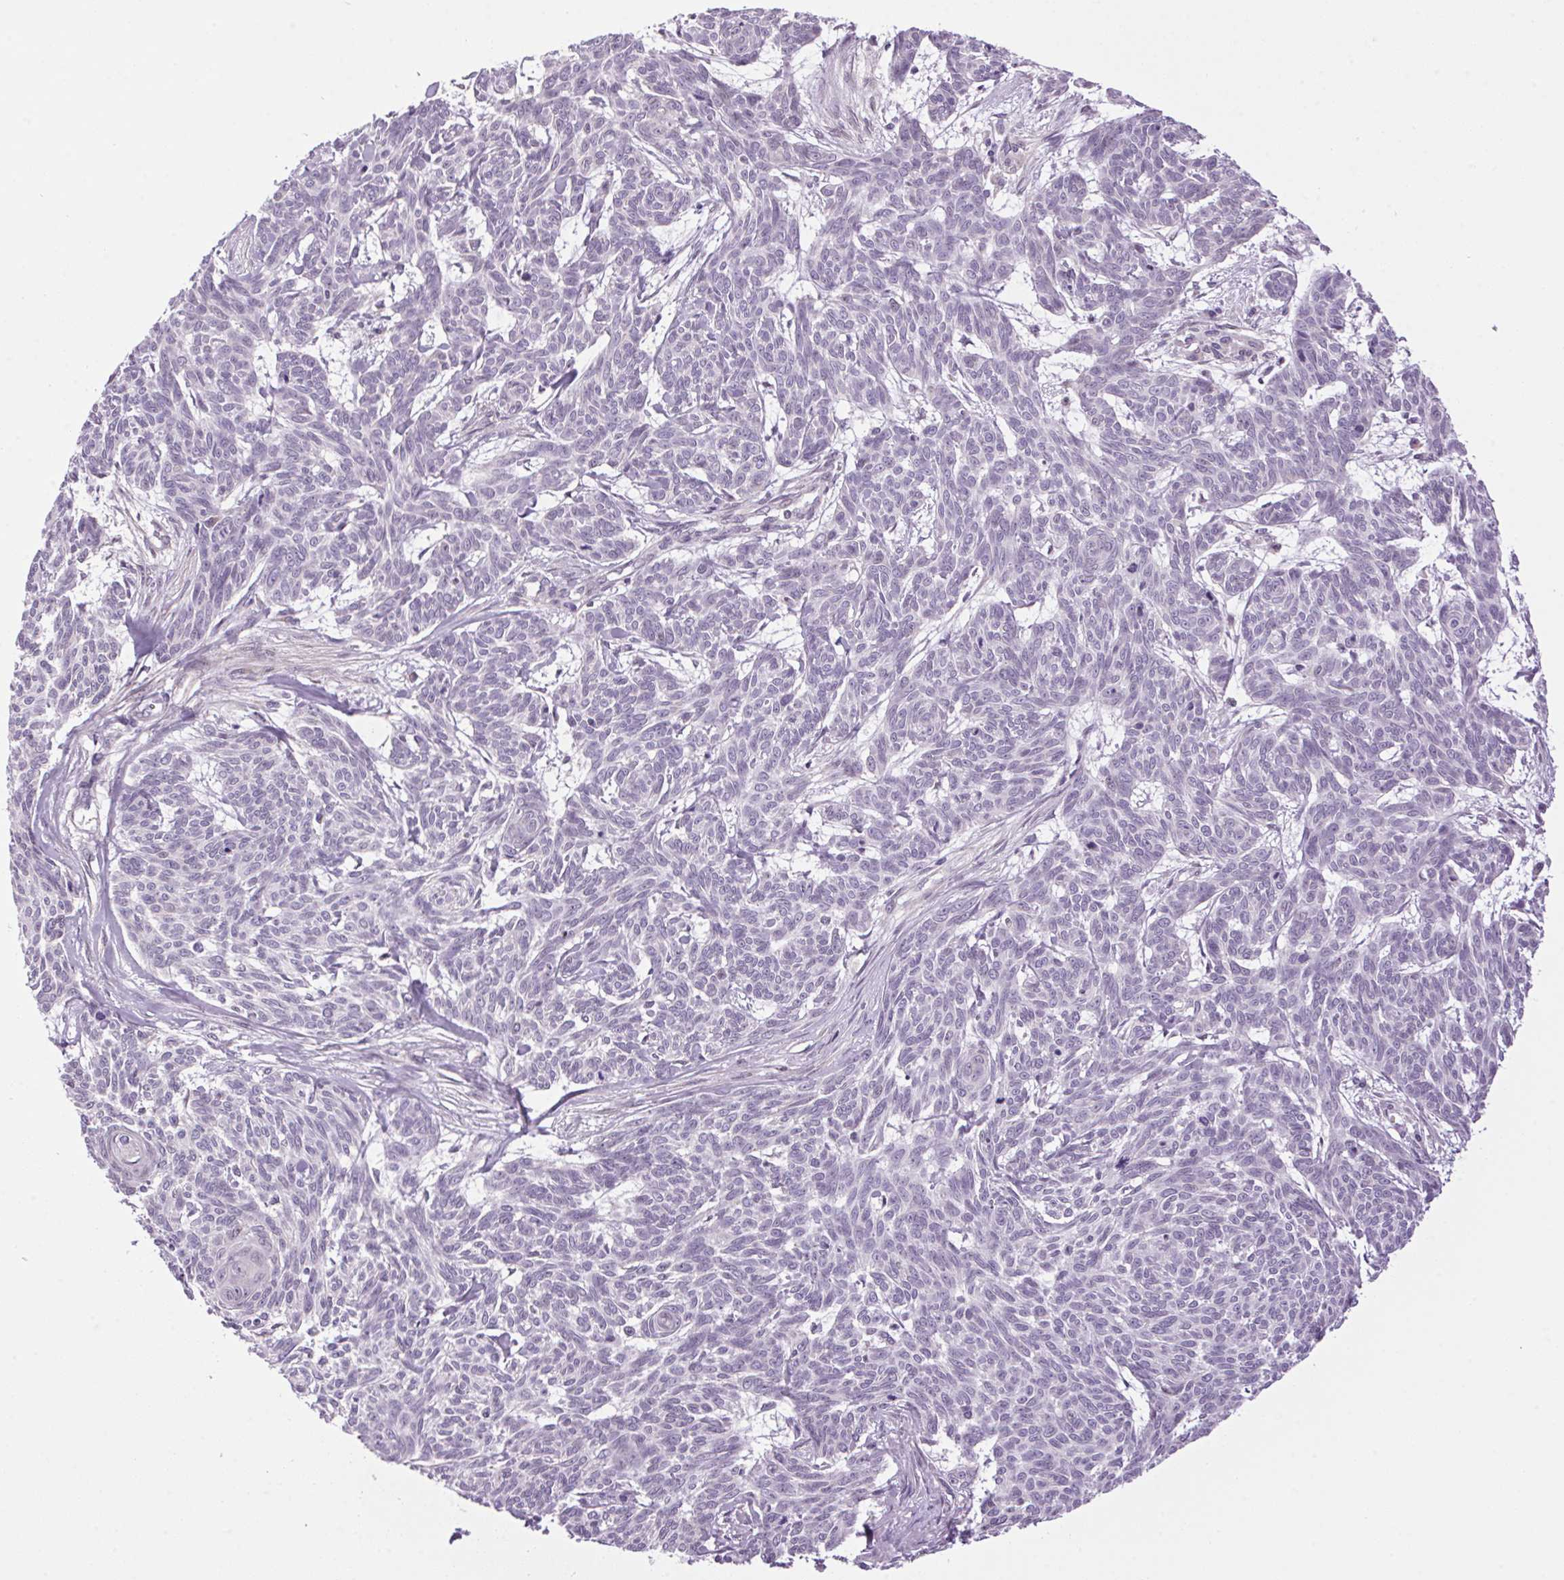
{"staining": {"intensity": "negative", "quantity": "none", "location": "none"}, "tissue": "skin cancer", "cell_type": "Tumor cells", "image_type": "cancer", "snomed": [{"axis": "morphology", "description": "Basal cell carcinoma"}, {"axis": "topography", "description": "Skin"}], "caption": "Micrograph shows no protein expression in tumor cells of basal cell carcinoma (skin) tissue.", "gene": "SMIM13", "patient": {"sex": "female", "age": 93}}